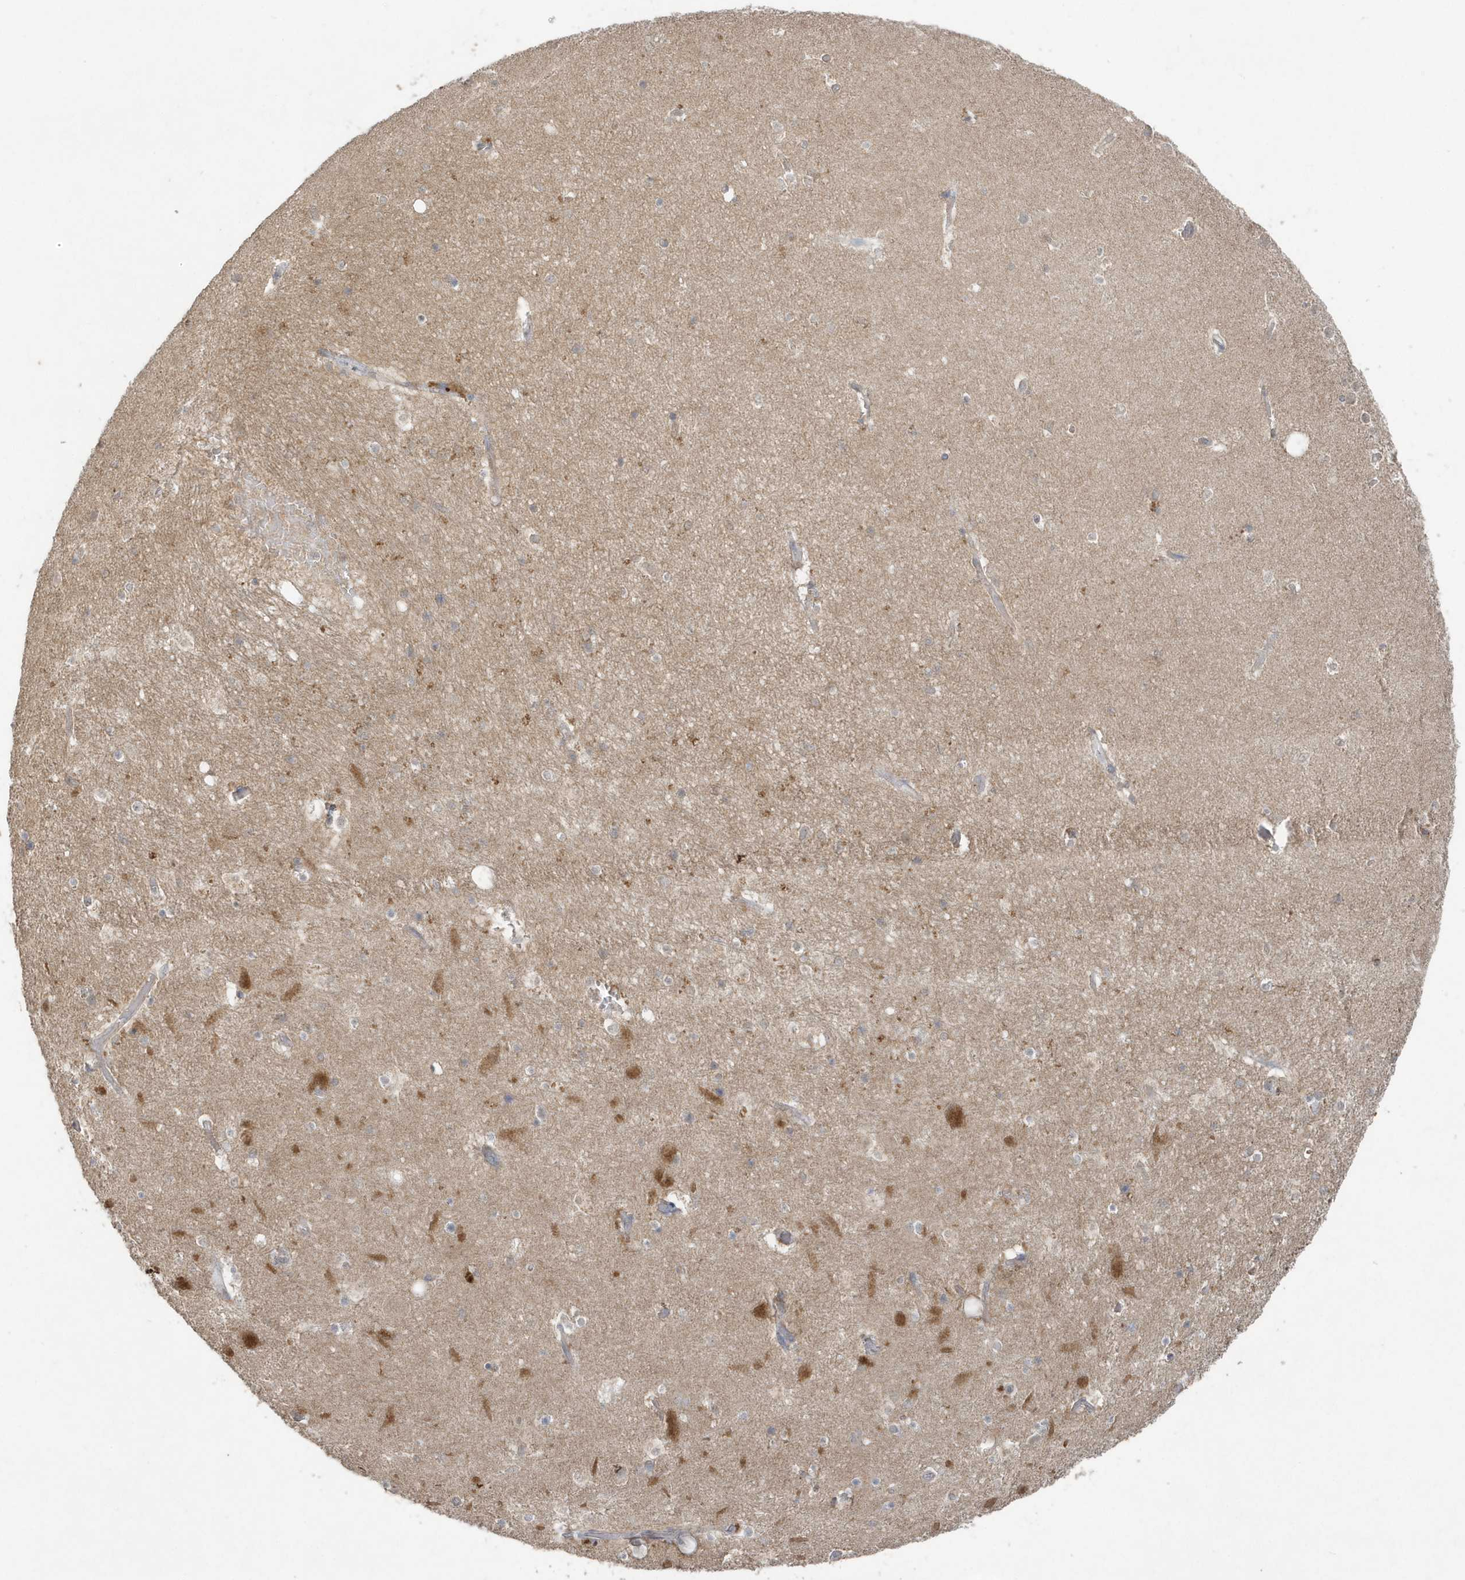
{"staining": {"intensity": "weak", "quantity": "<25%", "location": "cytoplasmic/membranous"}, "tissue": "hippocampus", "cell_type": "Glial cells", "image_type": "normal", "snomed": [{"axis": "morphology", "description": "Normal tissue, NOS"}, {"axis": "topography", "description": "Hippocampus"}], "caption": "Hippocampus was stained to show a protein in brown. There is no significant positivity in glial cells.", "gene": "C1RL", "patient": {"sex": "female", "age": 52}}